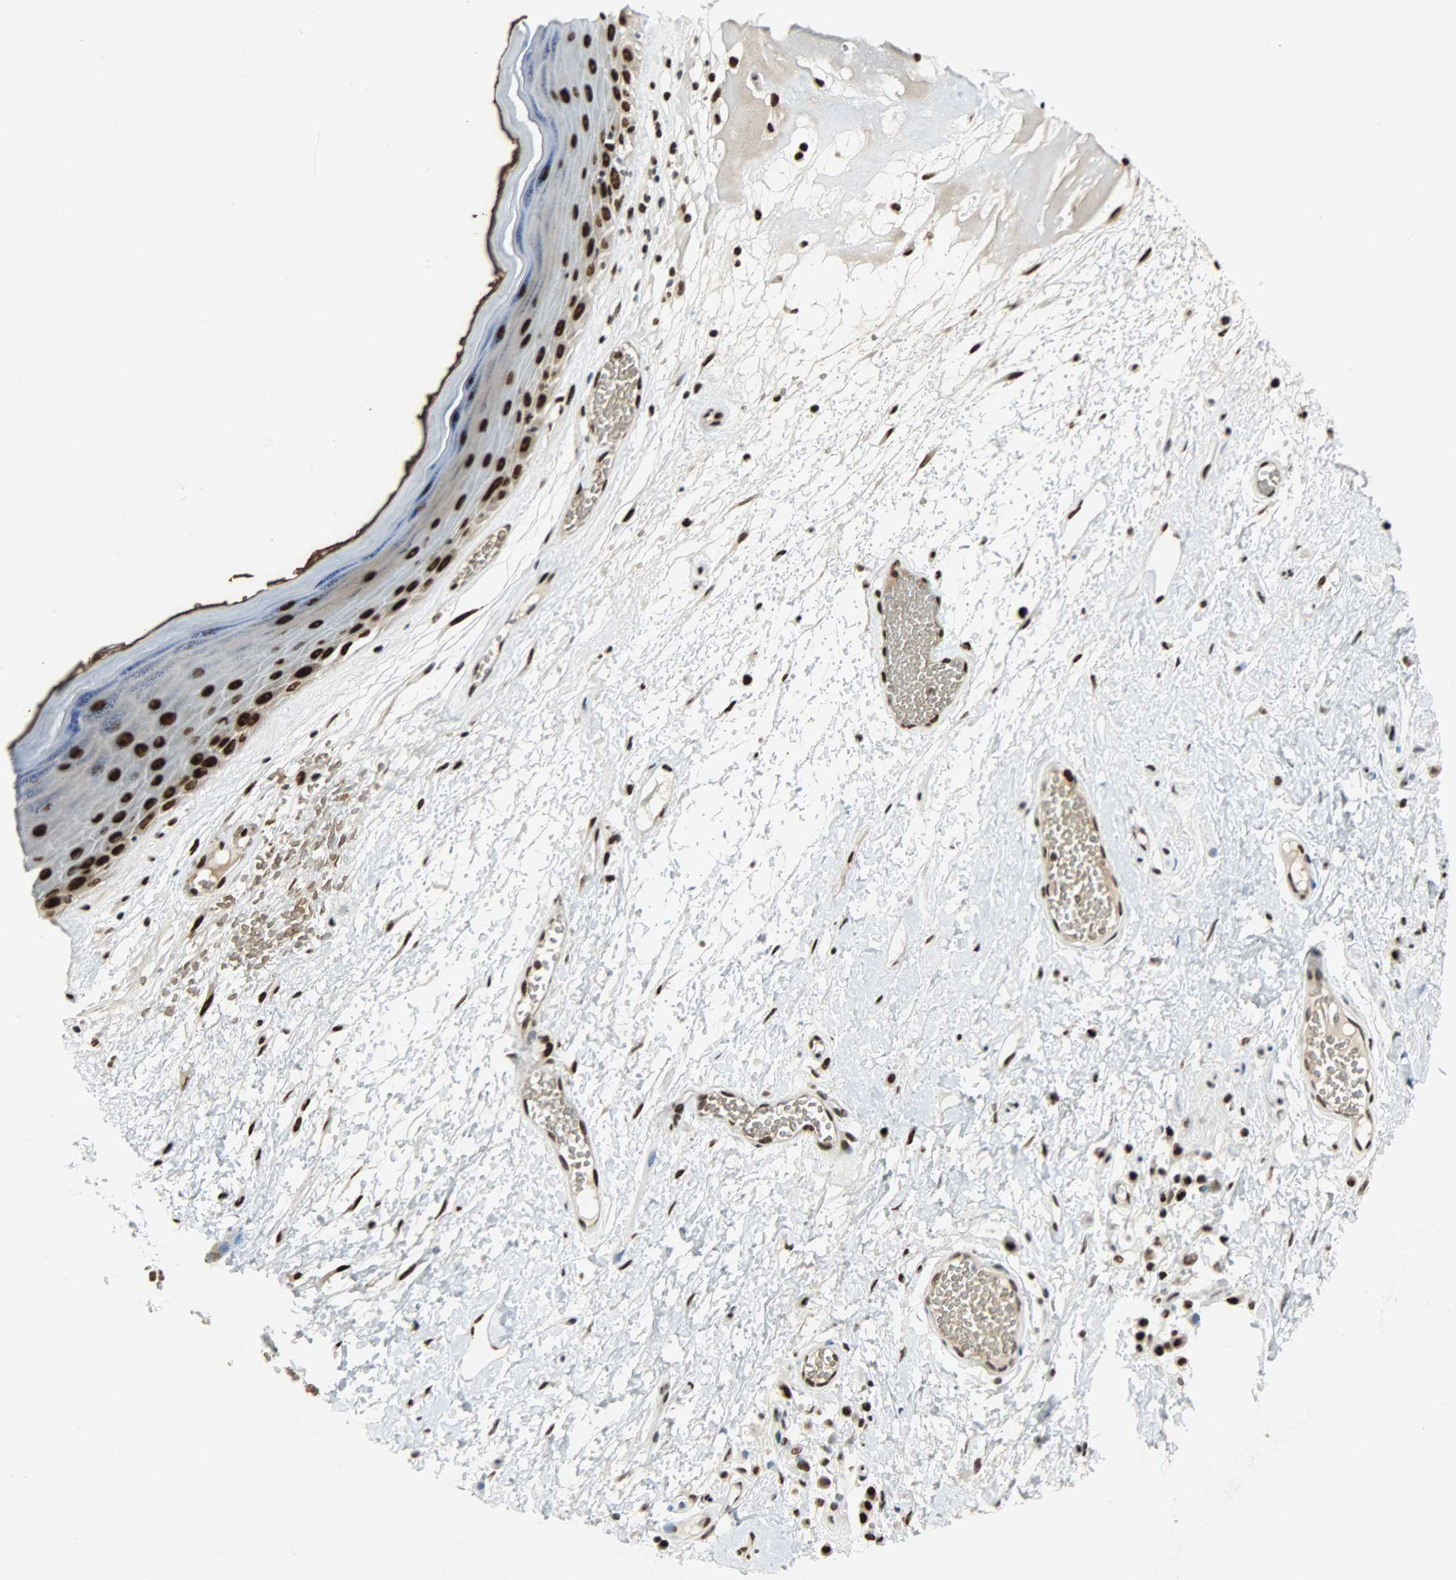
{"staining": {"intensity": "strong", "quantity": ">75%", "location": "cytoplasmic/membranous,nuclear"}, "tissue": "skin", "cell_type": "Epidermal cells", "image_type": "normal", "snomed": [{"axis": "morphology", "description": "Normal tissue, NOS"}, {"axis": "morphology", "description": "Inflammation, NOS"}, {"axis": "topography", "description": "Vulva"}], "caption": "Epidermal cells demonstrate high levels of strong cytoplasmic/membranous,nuclear staining in approximately >75% of cells in unremarkable human skin.", "gene": "SNAI1", "patient": {"sex": "female", "age": 84}}